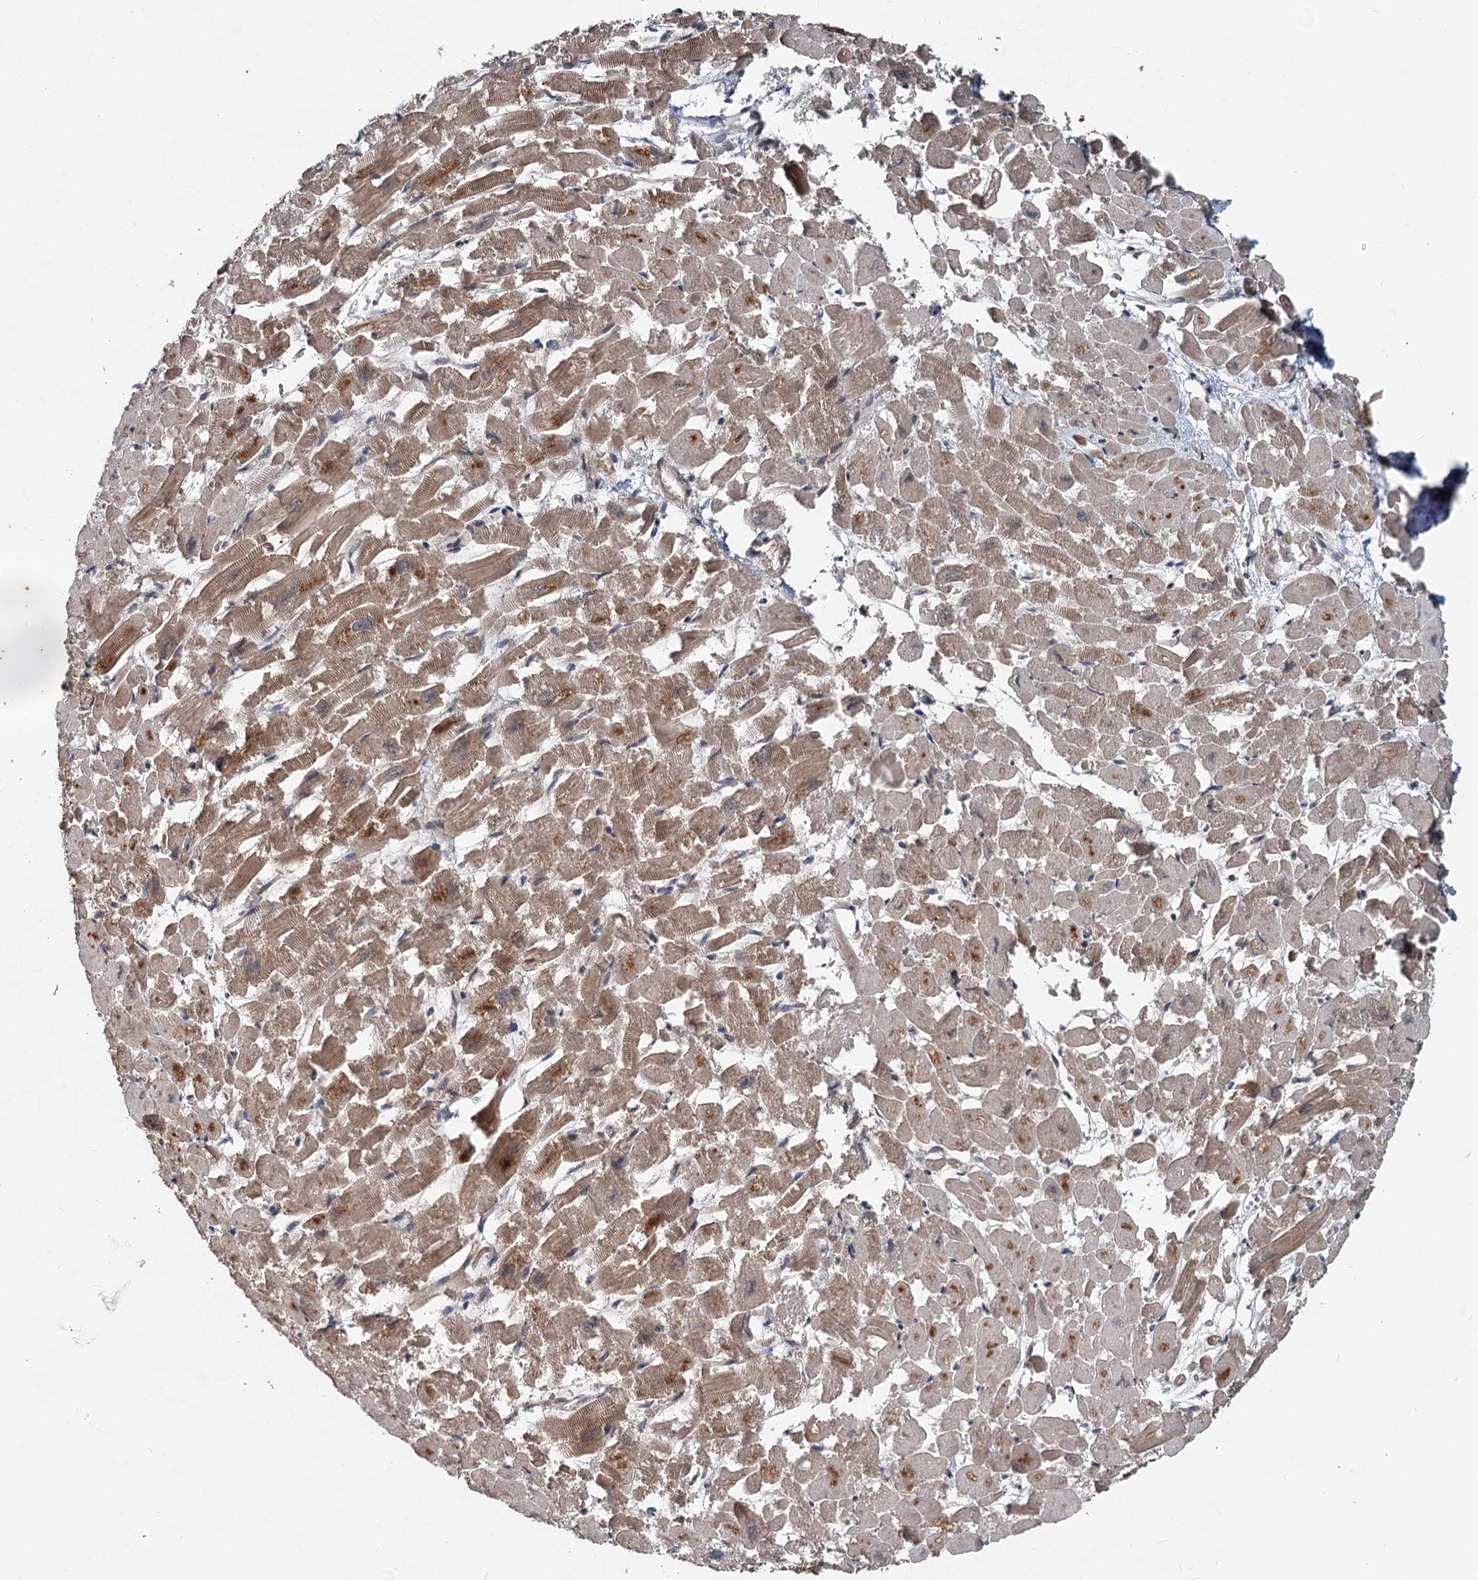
{"staining": {"intensity": "moderate", "quantity": ">75%", "location": "cytoplasmic/membranous"}, "tissue": "heart muscle", "cell_type": "Cardiomyocytes", "image_type": "normal", "snomed": [{"axis": "morphology", "description": "Normal tissue, NOS"}, {"axis": "topography", "description": "Heart"}], "caption": "Normal heart muscle shows moderate cytoplasmic/membranous expression in approximately >75% of cardiomyocytes, visualized by immunohistochemistry.", "gene": "RITA1", "patient": {"sex": "male", "age": 54}}